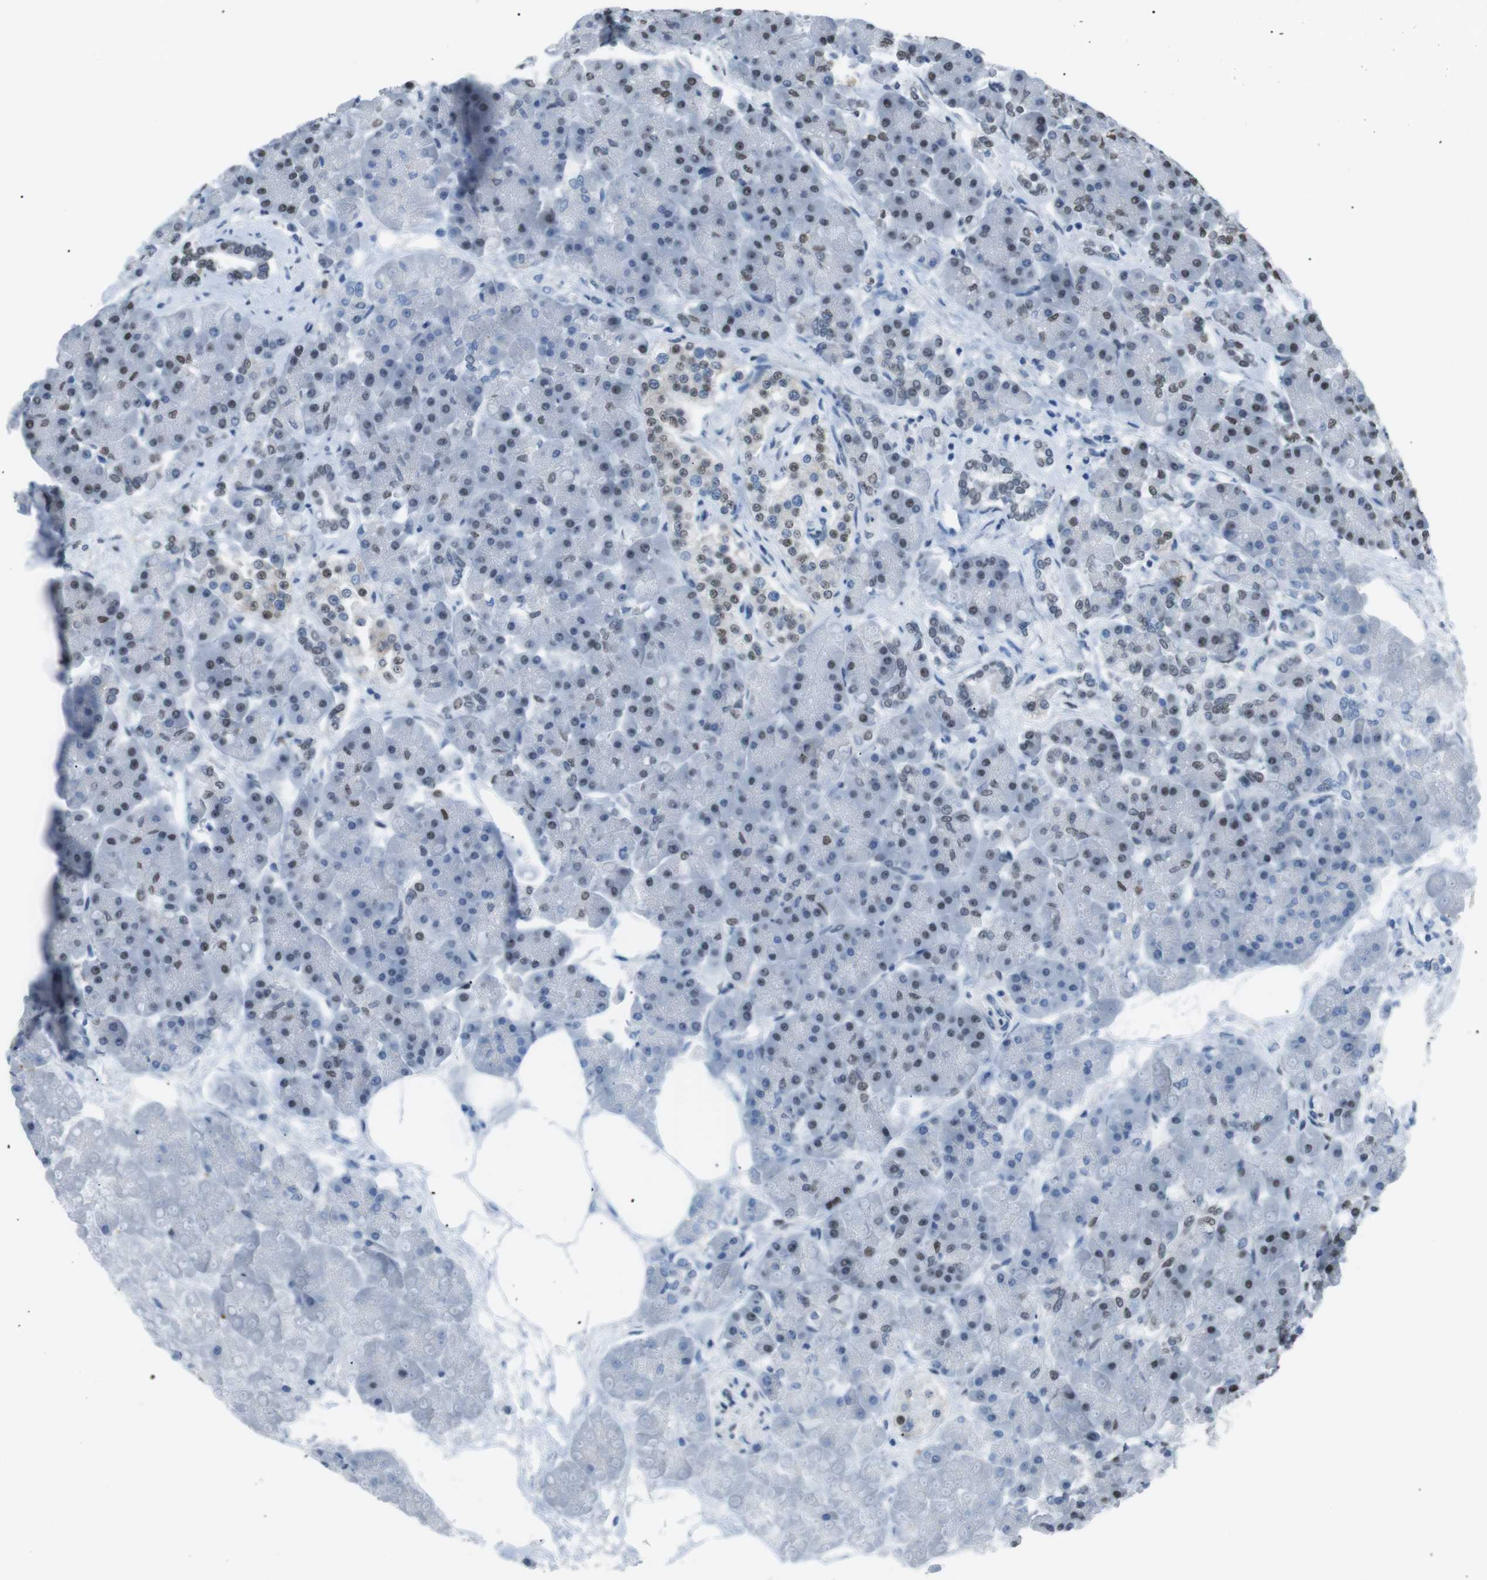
{"staining": {"intensity": "weak", "quantity": "25%-75%", "location": "nuclear"}, "tissue": "pancreas", "cell_type": "Exocrine glandular cells", "image_type": "normal", "snomed": [{"axis": "morphology", "description": "Normal tissue, NOS"}, {"axis": "topography", "description": "Pancreas"}], "caption": "Immunohistochemistry of benign pancreas reveals low levels of weak nuclear staining in about 25%-75% of exocrine glandular cells.", "gene": "SRPK2", "patient": {"sex": "female", "age": 70}}